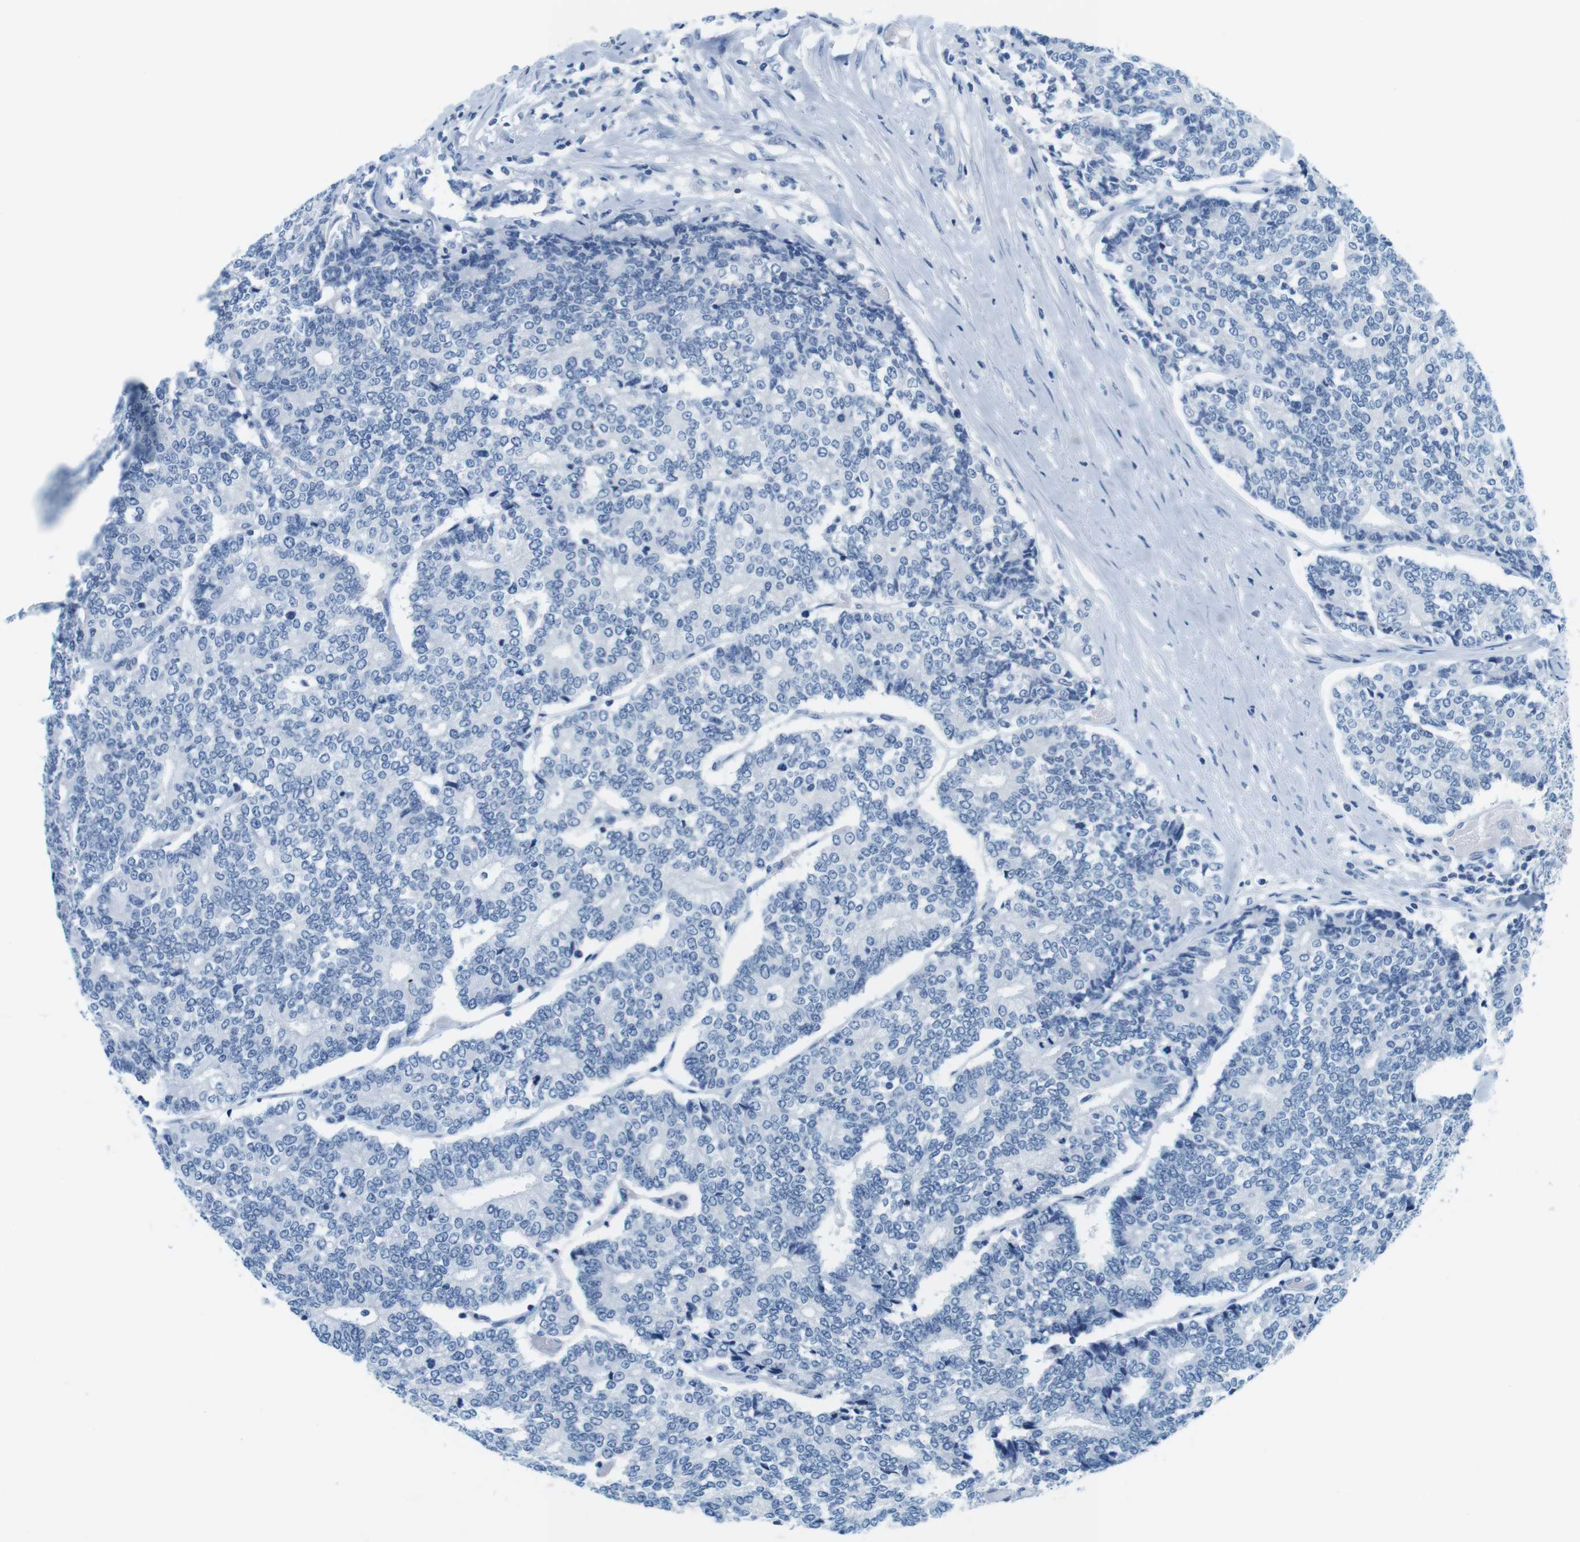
{"staining": {"intensity": "negative", "quantity": "none", "location": "none"}, "tissue": "prostate cancer", "cell_type": "Tumor cells", "image_type": "cancer", "snomed": [{"axis": "morphology", "description": "Normal tissue, NOS"}, {"axis": "morphology", "description": "Adenocarcinoma, High grade"}, {"axis": "topography", "description": "Prostate"}, {"axis": "topography", "description": "Seminal veicle"}], "caption": "Prostate cancer was stained to show a protein in brown. There is no significant expression in tumor cells.", "gene": "CYP2C9", "patient": {"sex": "male", "age": 55}}